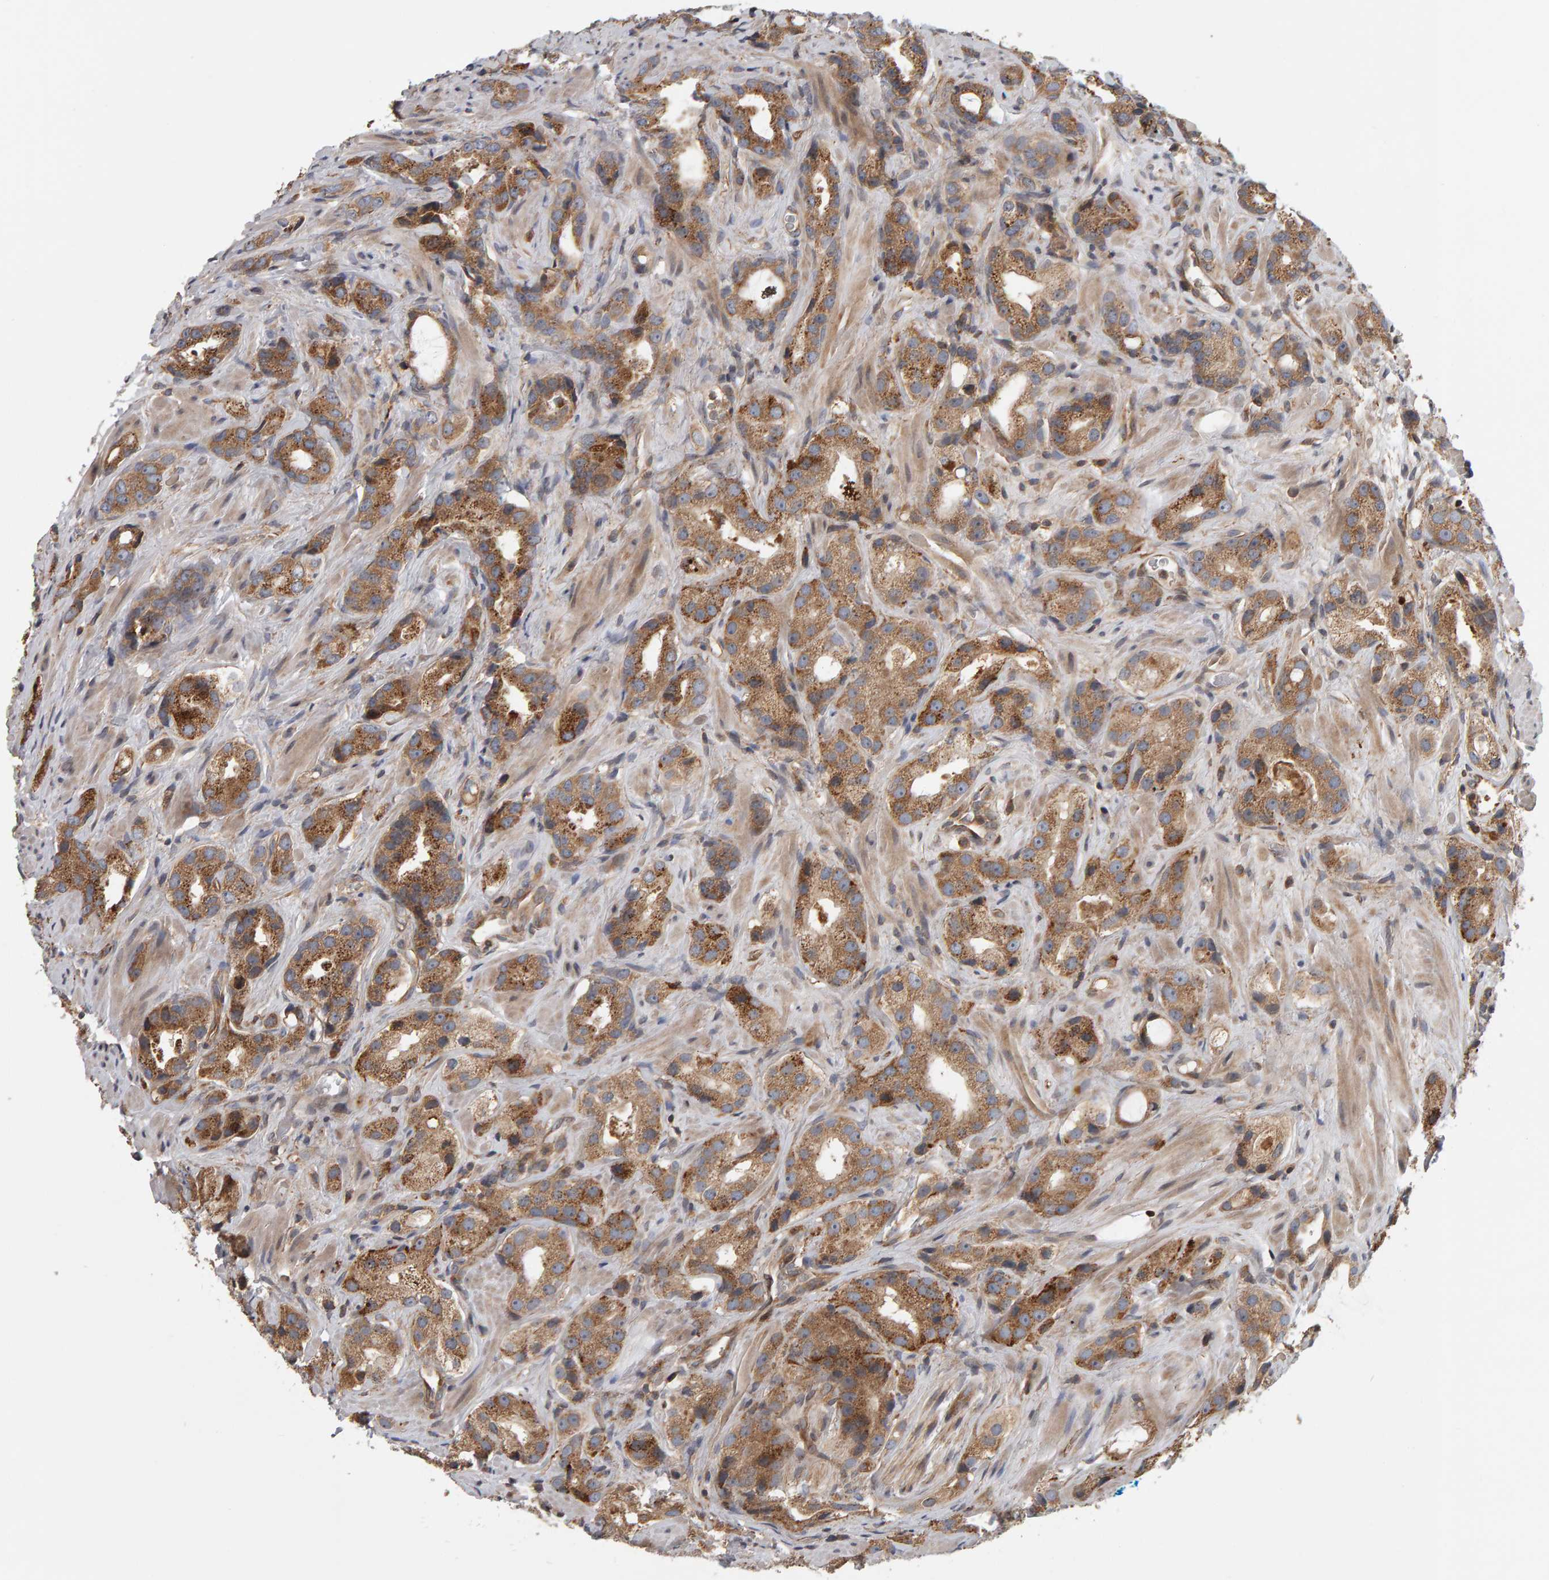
{"staining": {"intensity": "moderate", "quantity": ">75%", "location": "cytoplasmic/membranous"}, "tissue": "prostate cancer", "cell_type": "Tumor cells", "image_type": "cancer", "snomed": [{"axis": "morphology", "description": "Adenocarcinoma, High grade"}, {"axis": "topography", "description": "Prostate"}], "caption": "Immunohistochemical staining of human adenocarcinoma (high-grade) (prostate) exhibits medium levels of moderate cytoplasmic/membranous protein staining in approximately >75% of tumor cells.", "gene": "C9orf72", "patient": {"sex": "male", "age": 63}}